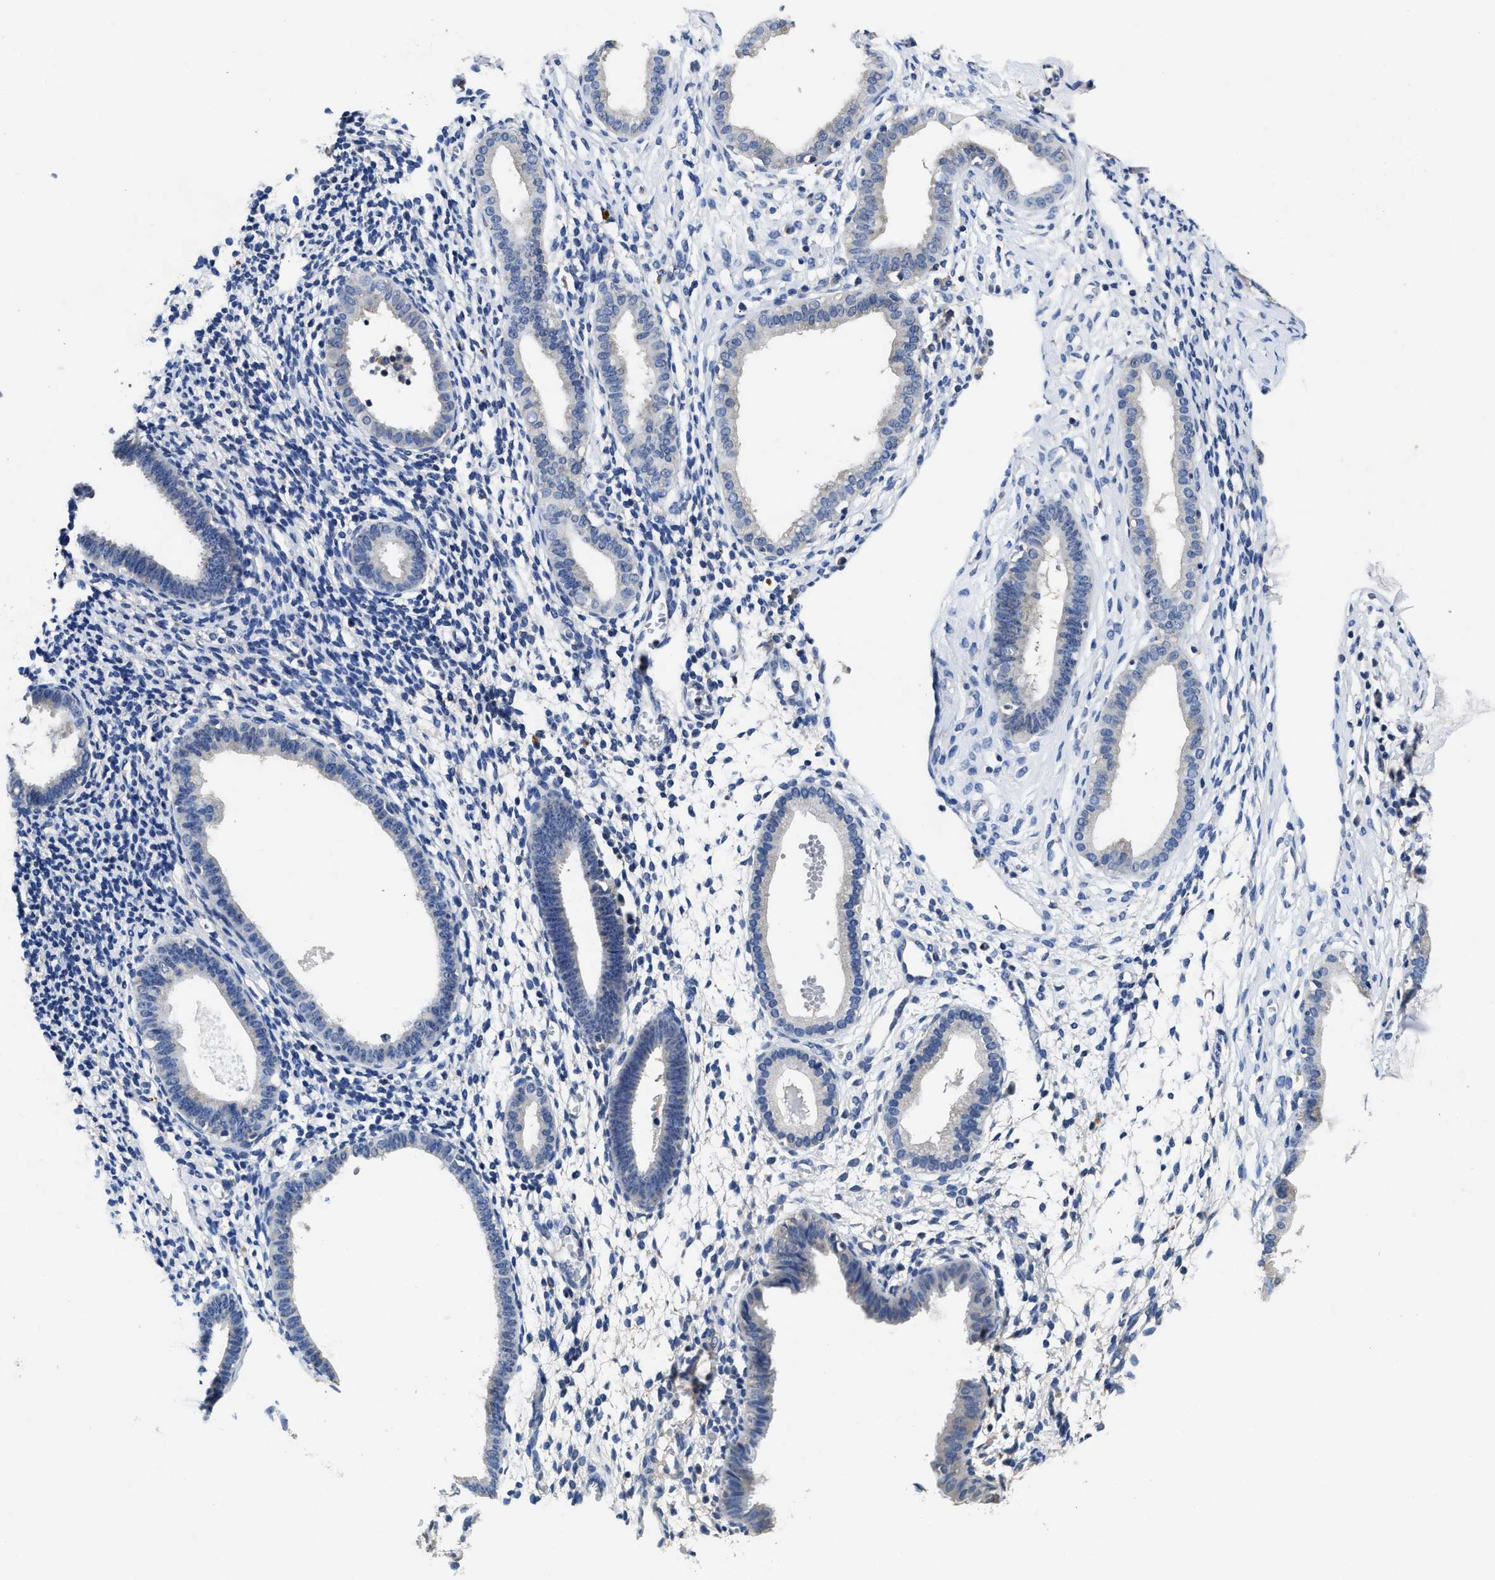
{"staining": {"intensity": "weak", "quantity": "<25%", "location": "cytoplasmic/membranous"}, "tissue": "endometrium", "cell_type": "Cells in endometrial stroma", "image_type": "normal", "snomed": [{"axis": "morphology", "description": "Normal tissue, NOS"}, {"axis": "topography", "description": "Endometrium"}], "caption": "An immunohistochemistry photomicrograph of unremarkable endometrium is shown. There is no staining in cells in endometrial stroma of endometrium. (Immunohistochemistry (ihc), brightfield microscopy, high magnification).", "gene": "PDAP1", "patient": {"sex": "female", "age": 61}}